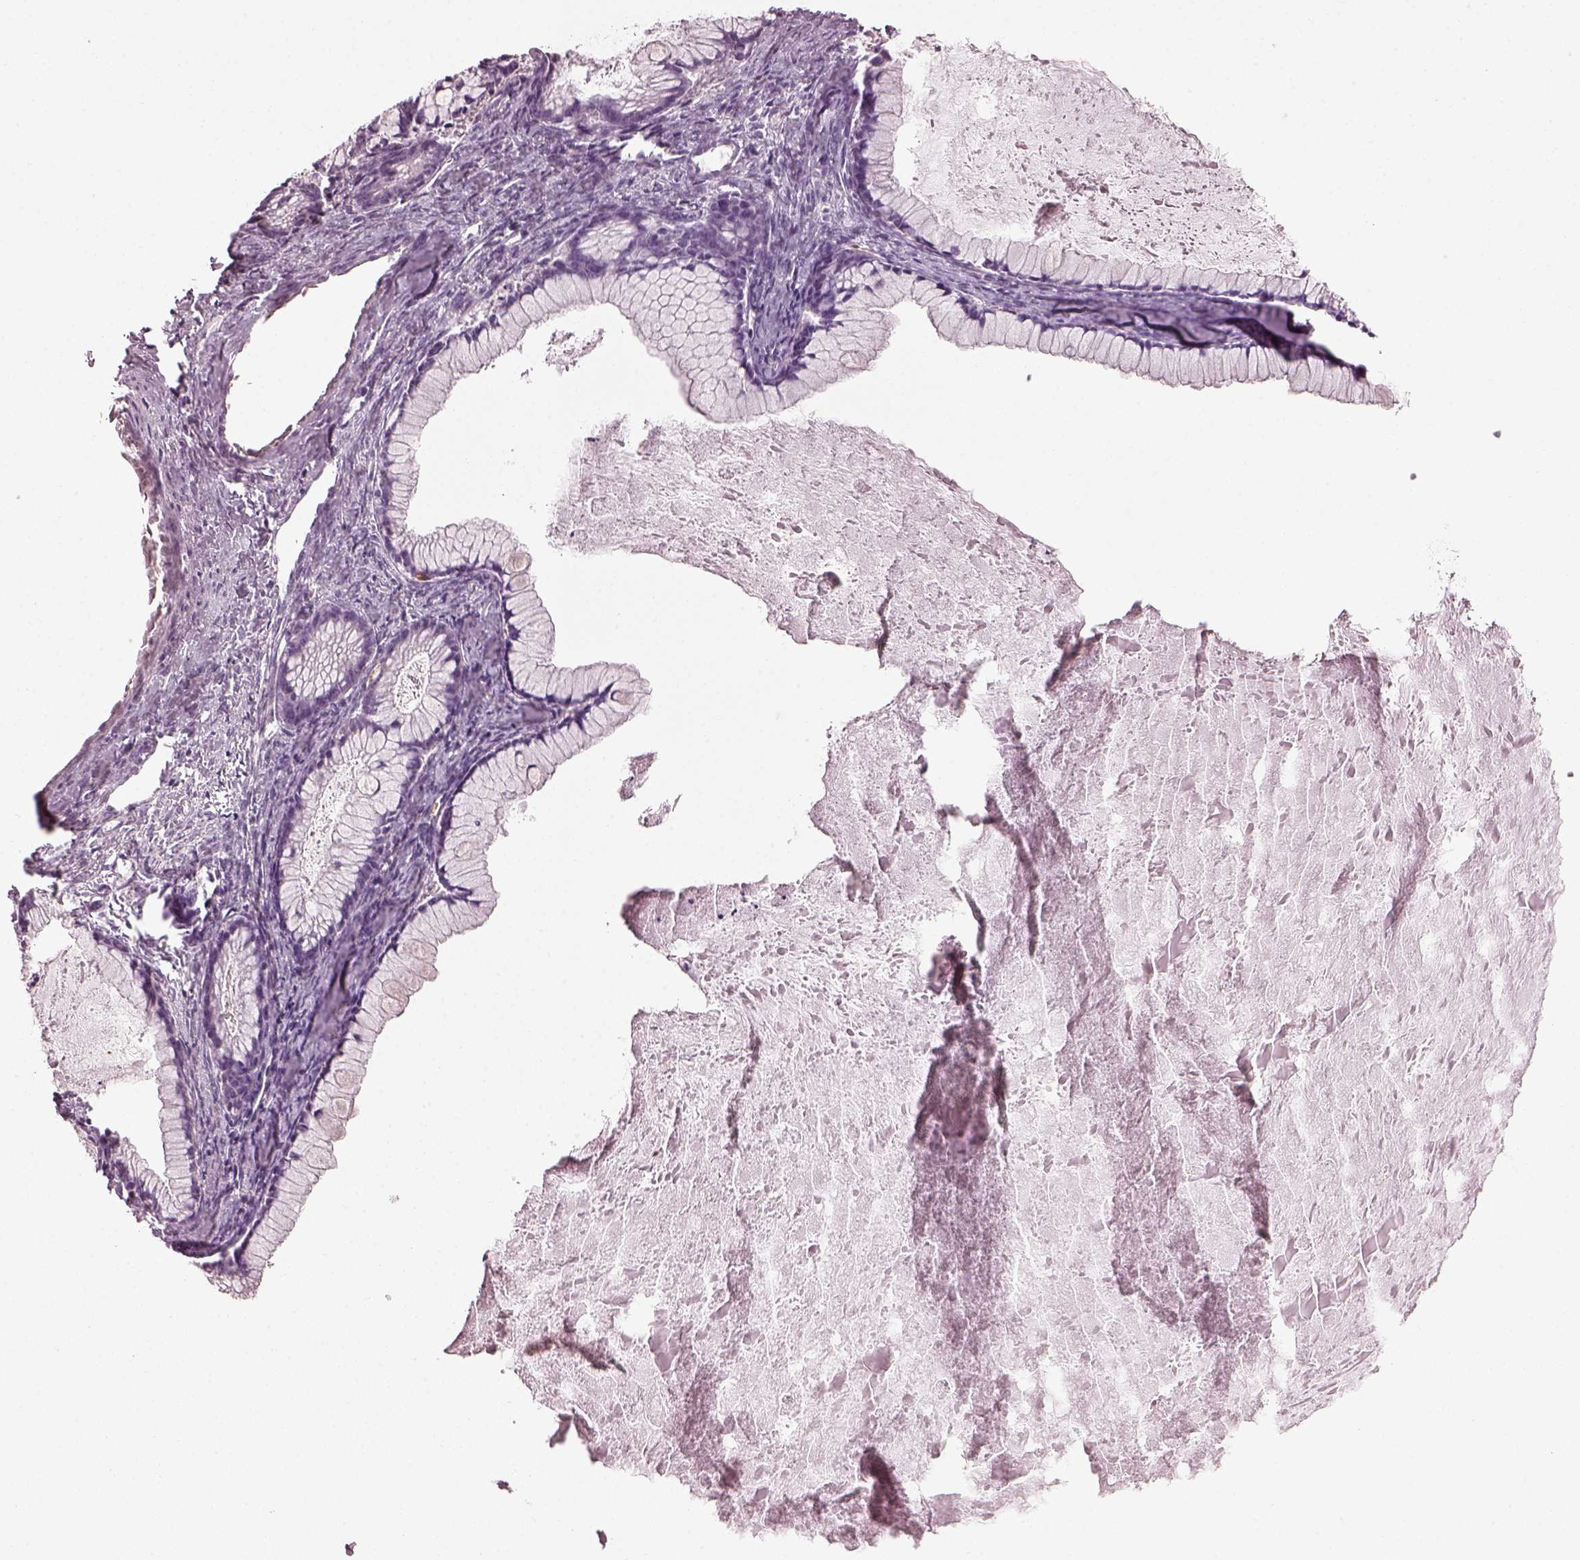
{"staining": {"intensity": "negative", "quantity": "none", "location": "none"}, "tissue": "ovarian cancer", "cell_type": "Tumor cells", "image_type": "cancer", "snomed": [{"axis": "morphology", "description": "Cystadenocarcinoma, mucinous, NOS"}, {"axis": "topography", "description": "Ovary"}], "caption": "This is an IHC image of ovarian cancer. There is no positivity in tumor cells.", "gene": "TMEM231", "patient": {"sex": "female", "age": 41}}